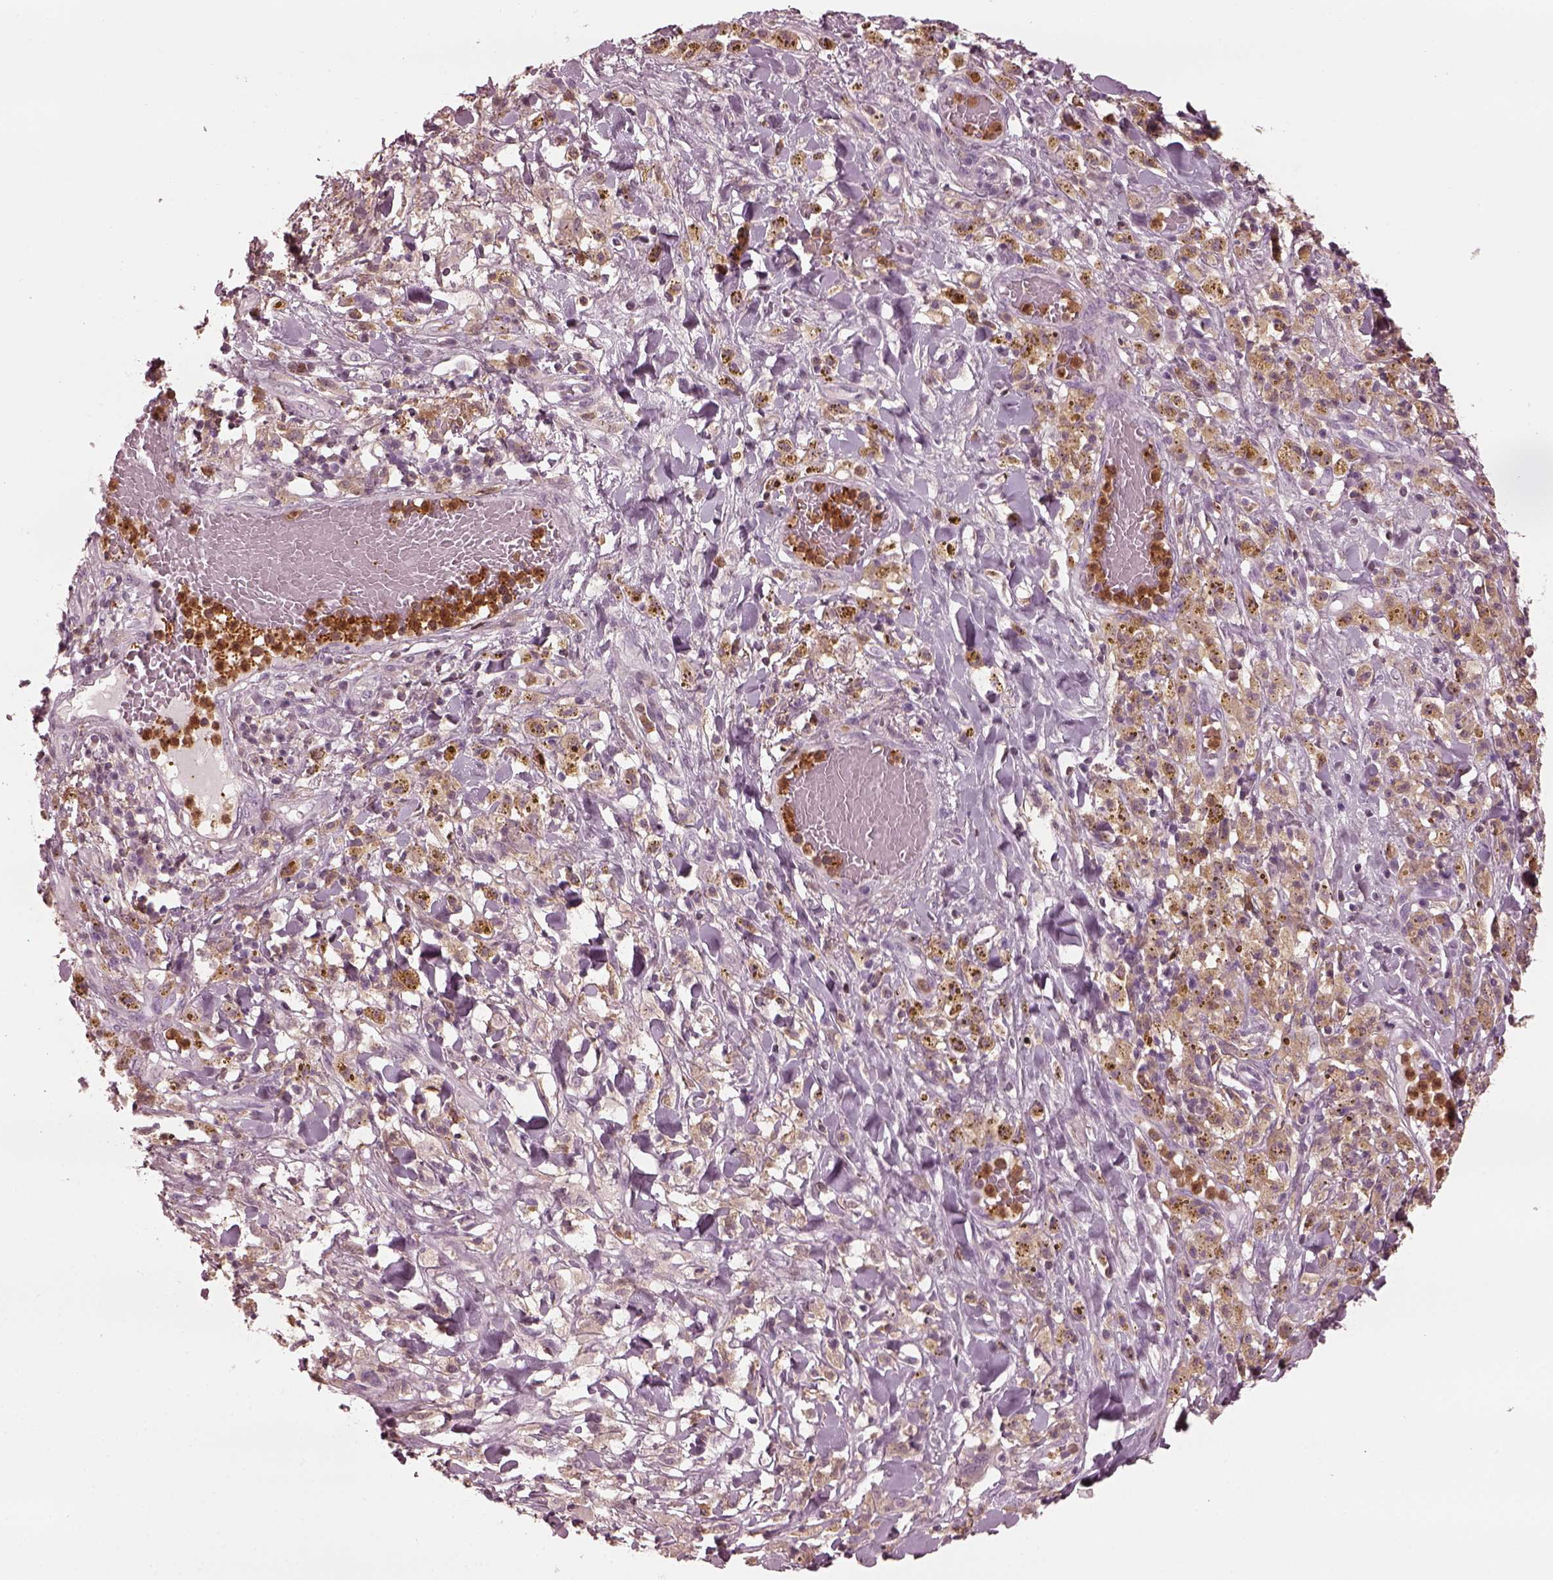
{"staining": {"intensity": "negative", "quantity": "none", "location": "none"}, "tissue": "melanoma", "cell_type": "Tumor cells", "image_type": "cancer", "snomed": [{"axis": "morphology", "description": "Malignant melanoma, NOS"}, {"axis": "topography", "description": "Skin"}], "caption": "There is no significant staining in tumor cells of melanoma.", "gene": "PSTPIP2", "patient": {"sex": "female", "age": 91}}